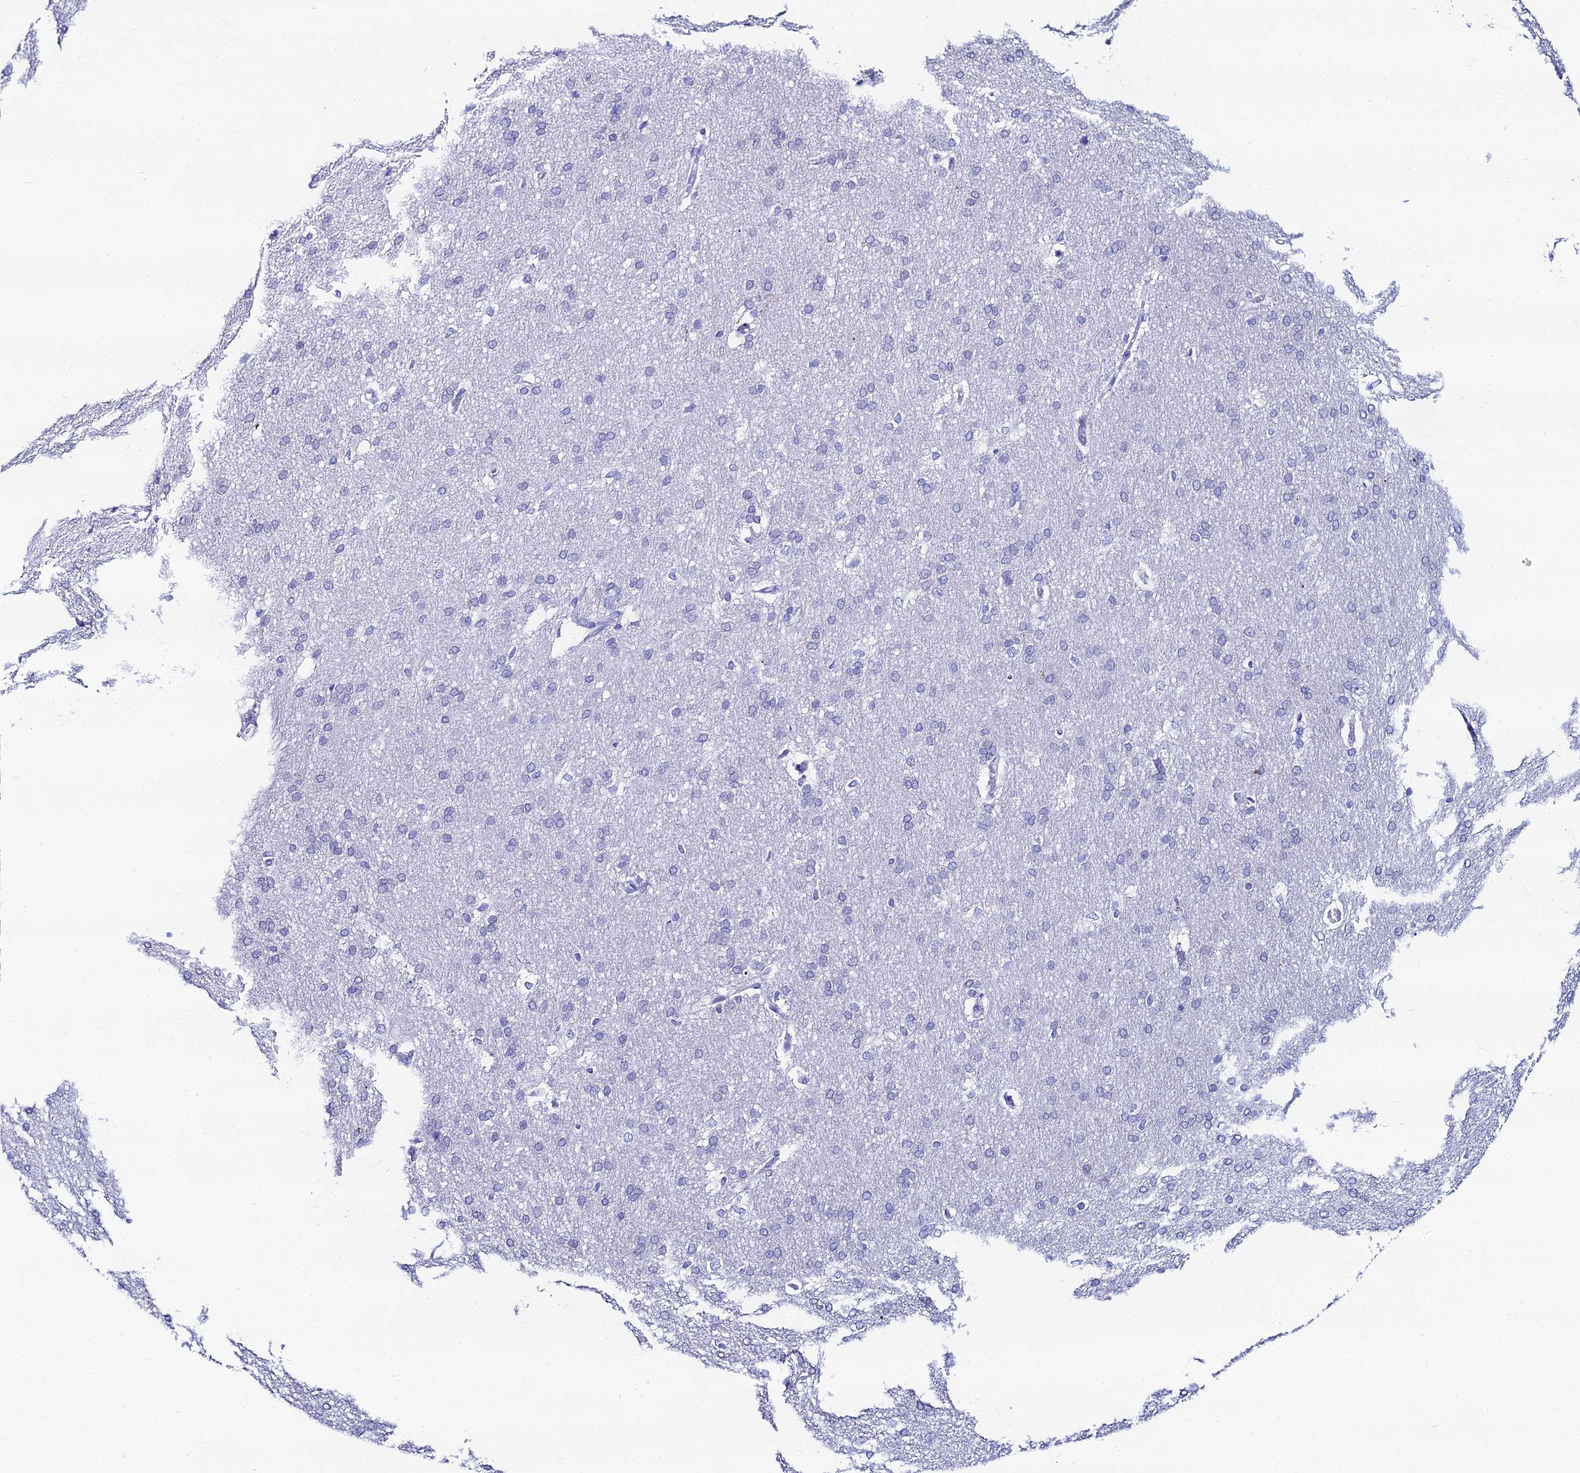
{"staining": {"intensity": "negative", "quantity": "none", "location": "none"}, "tissue": "cerebral cortex", "cell_type": "Endothelial cells", "image_type": "normal", "snomed": [{"axis": "morphology", "description": "Normal tissue, NOS"}, {"axis": "topography", "description": "Cerebral cortex"}], "caption": "Photomicrograph shows no significant protein positivity in endothelial cells of unremarkable cerebral cortex. (DAB IHC visualized using brightfield microscopy, high magnification).", "gene": "HSPA1L", "patient": {"sex": "male", "age": 62}}